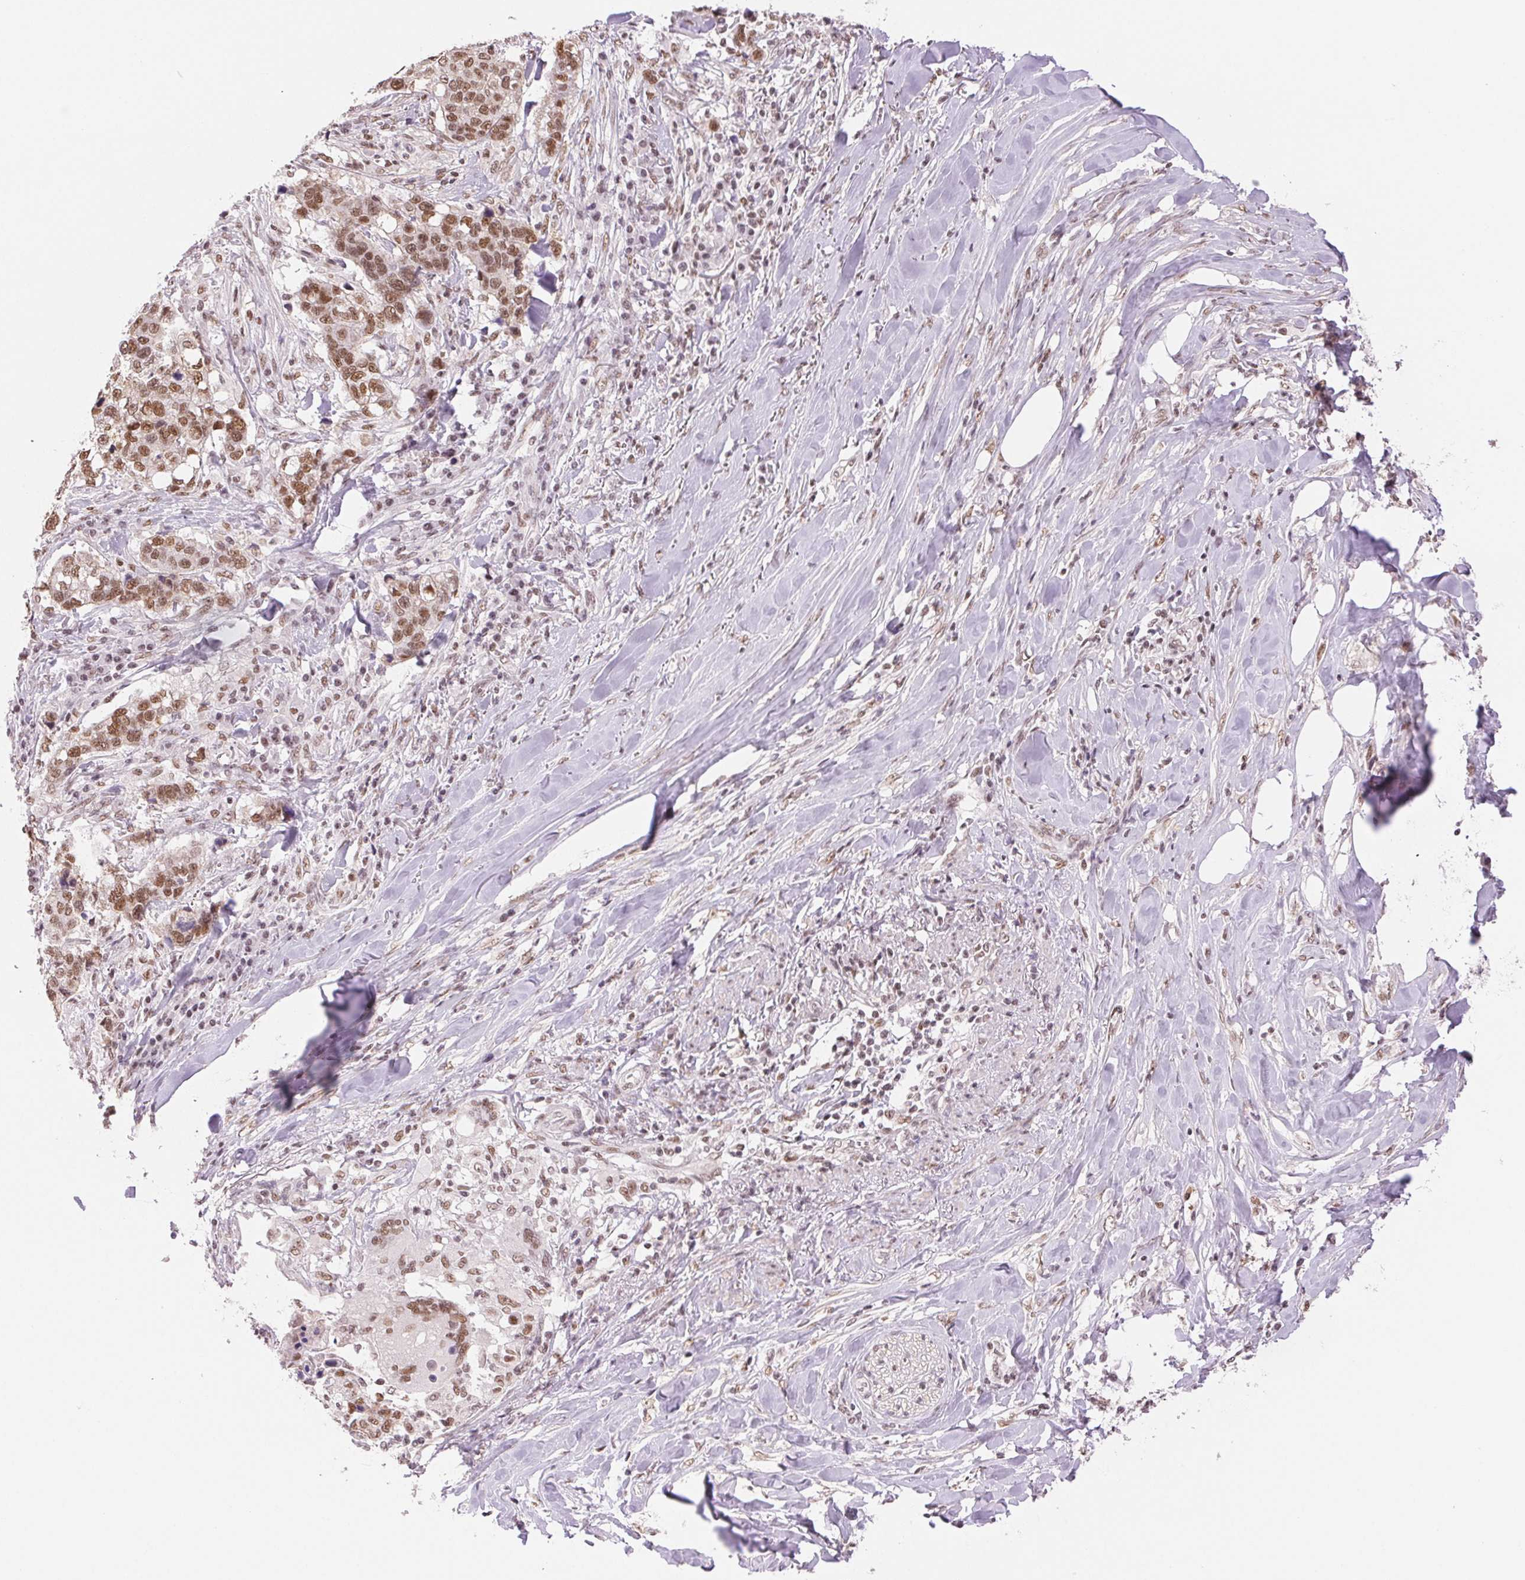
{"staining": {"intensity": "moderate", "quantity": ">75%", "location": "nuclear"}, "tissue": "lung cancer", "cell_type": "Tumor cells", "image_type": "cancer", "snomed": [{"axis": "morphology", "description": "Squamous cell carcinoma, NOS"}, {"axis": "topography", "description": "Lymph node"}, {"axis": "topography", "description": "Lung"}], "caption": "Human lung squamous cell carcinoma stained for a protein (brown) reveals moderate nuclear positive positivity in approximately >75% of tumor cells.", "gene": "RPRD1B", "patient": {"sex": "male", "age": 61}}